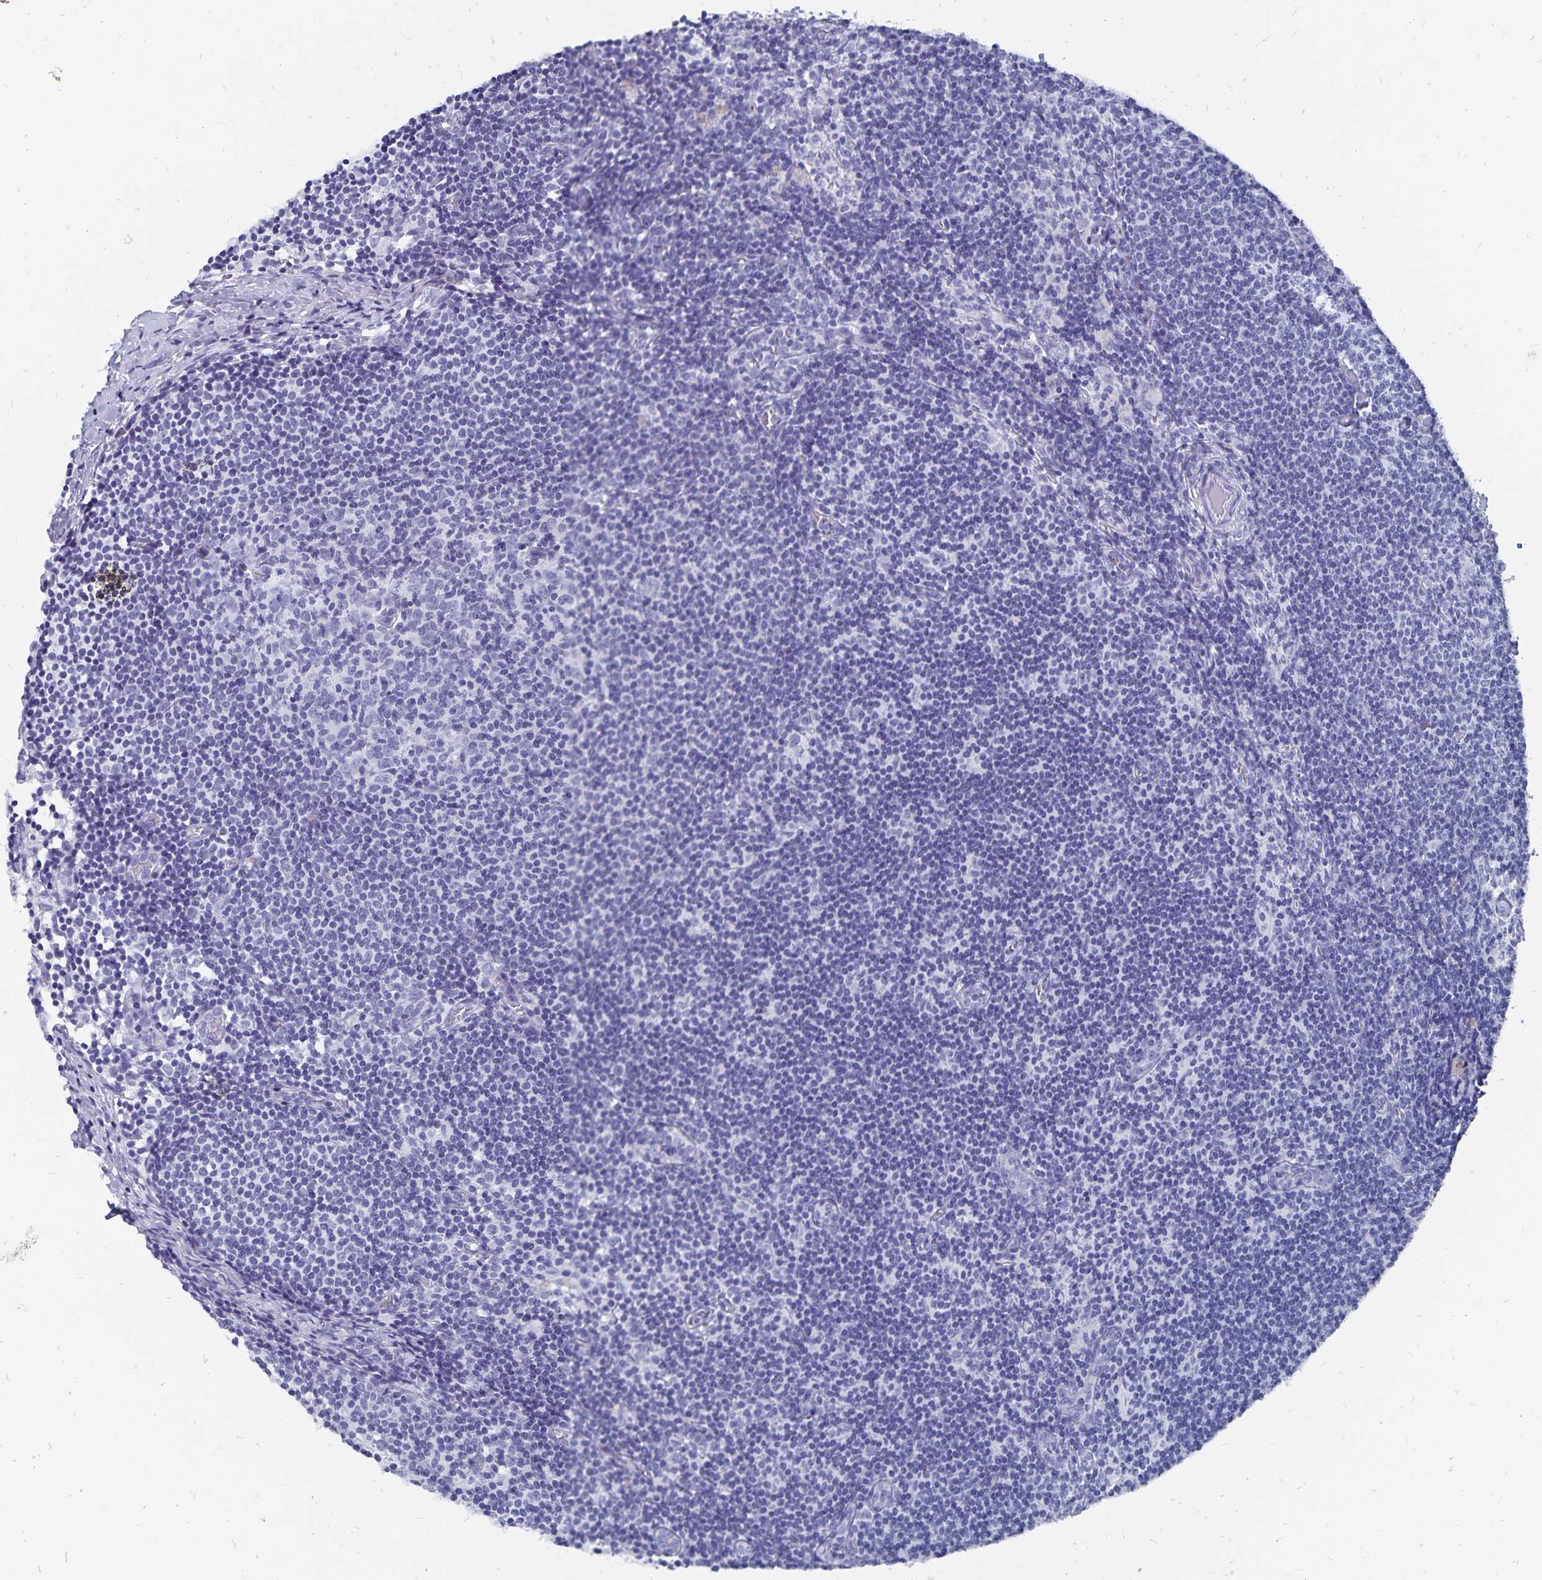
{"staining": {"intensity": "negative", "quantity": "none", "location": "none"}, "tissue": "lymph node", "cell_type": "Germinal center cells", "image_type": "normal", "snomed": [{"axis": "morphology", "description": "Normal tissue, NOS"}, {"axis": "topography", "description": "Lymph node"}], "caption": "An immunohistochemistry micrograph of benign lymph node is shown. There is no staining in germinal center cells of lymph node. (DAB IHC visualized using brightfield microscopy, high magnification).", "gene": "ADH1A", "patient": {"sex": "female", "age": 41}}